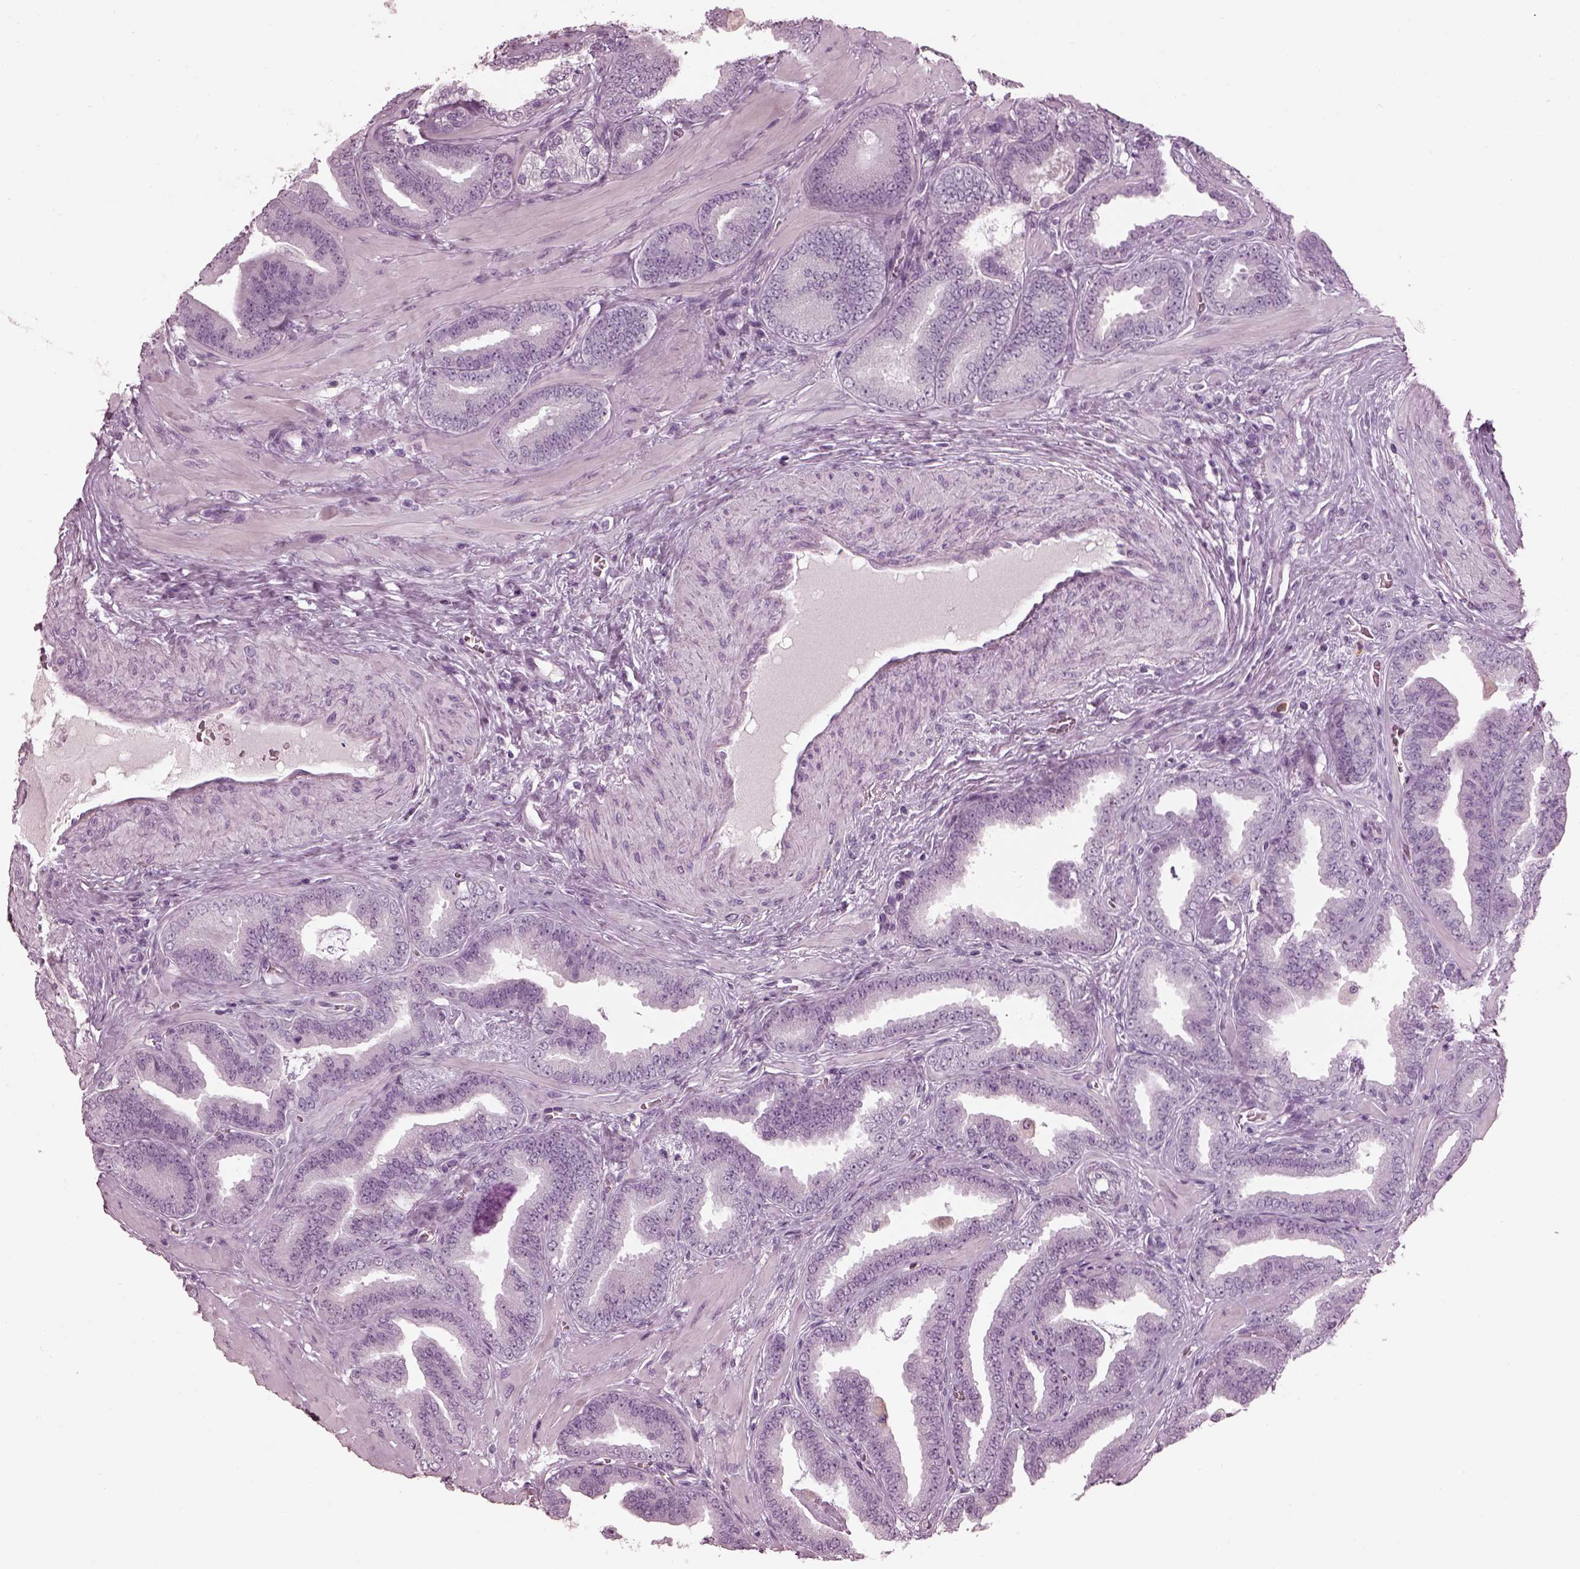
{"staining": {"intensity": "negative", "quantity": "none", "location": "none"}, "tissue": "prostate cancer", "cell_type": "Tumor cells", "image_type": "cancer", "snomed": [{"axis": "morphology", "description": "Adenocarcinoma, Low grade"}, {"axis": "topography", "description": "Prostate"}], "caption": "Immunohistochemistry (IHC) of adenocarcinoma (low-grade) (prostate) exhibits no staining in tumor cells.", "gene": "FUT4", "patient": {"sex": "male", "age": 63}}